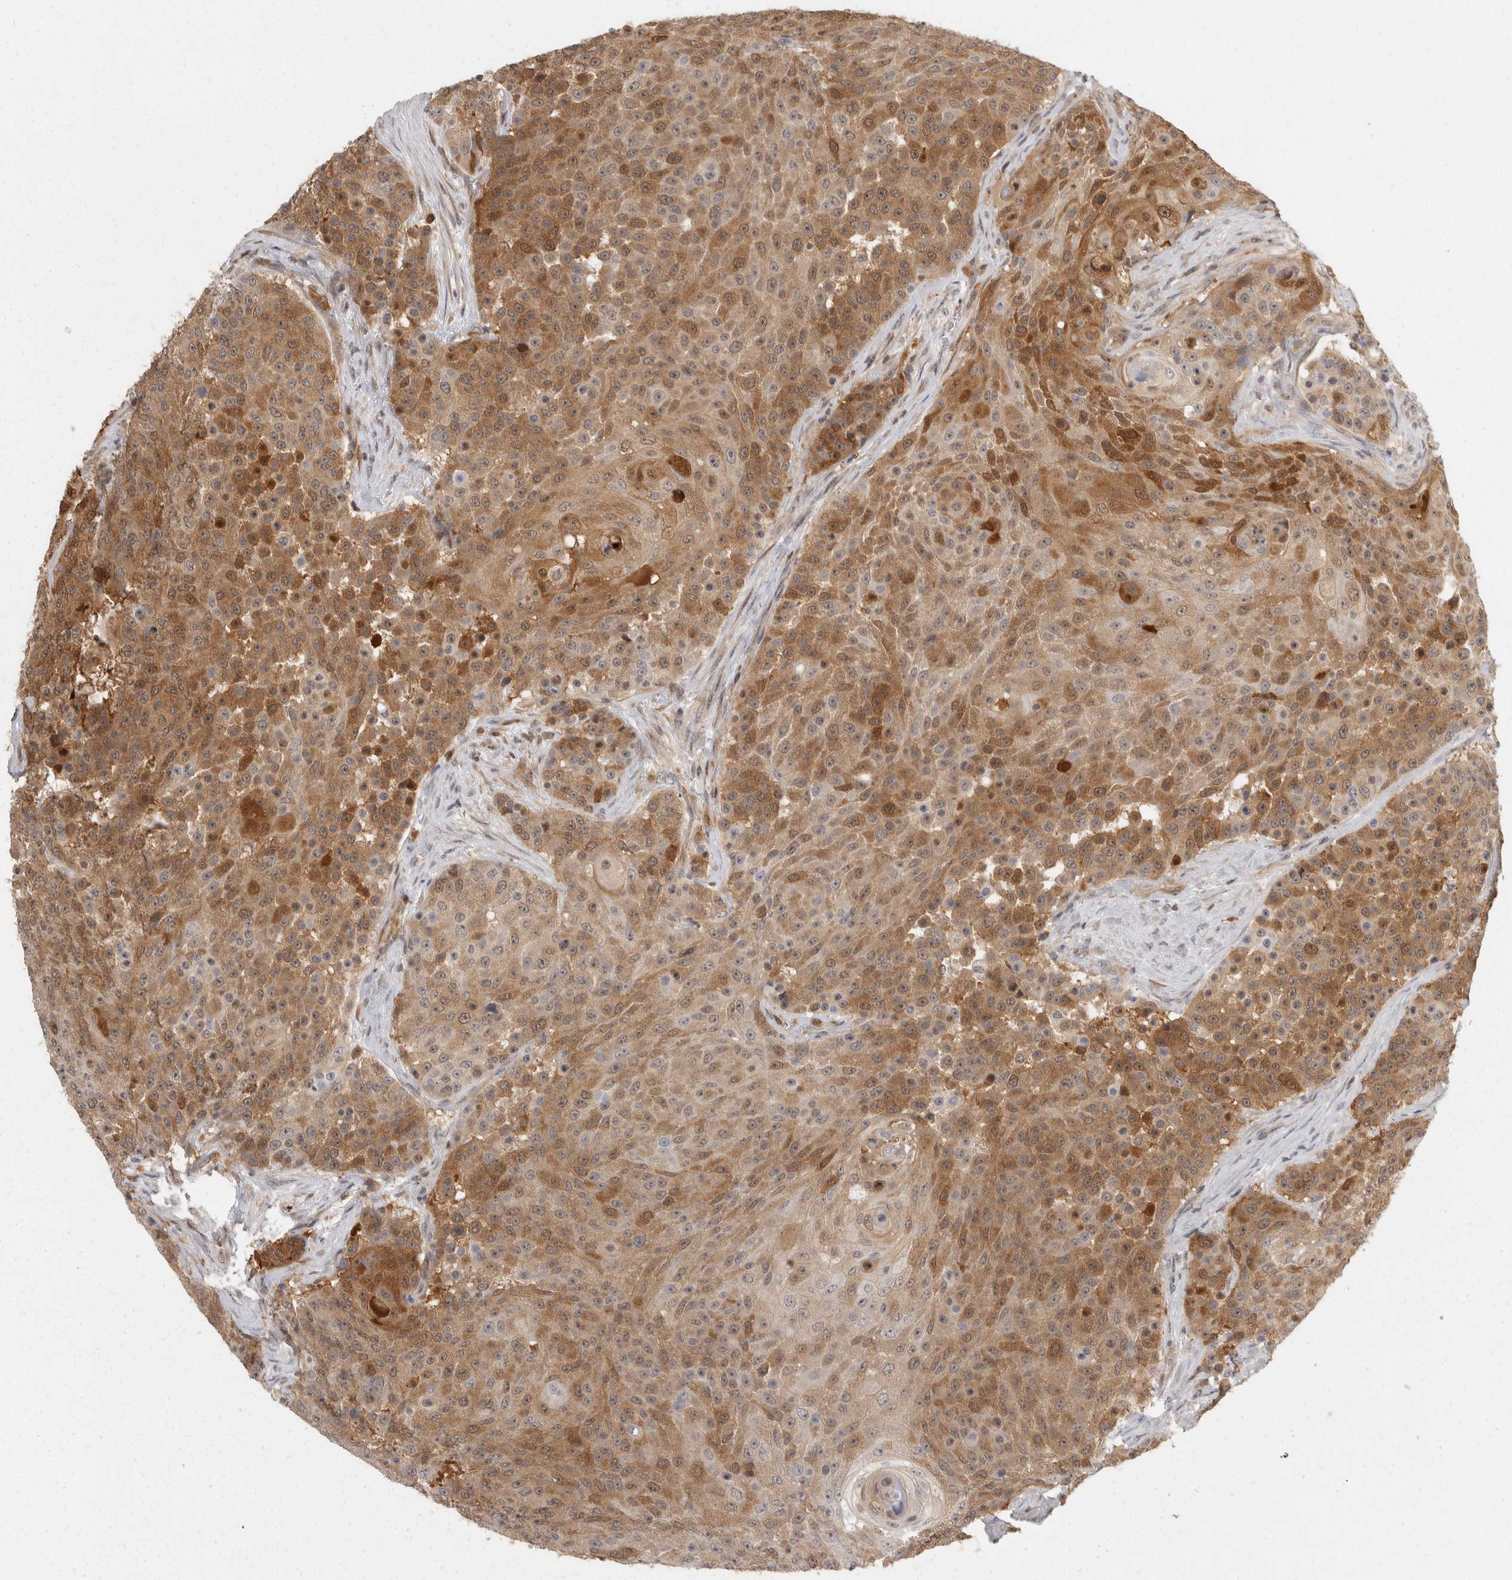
{"staining": {"intensity": "moderate", "quantity": ">75%", "location": "cytoplasmic/membranous"}, "tissue": "urothelial cancer", "cell_type": "Tumor cells", "image_type": "cancer", "snomed": [{"axis": "morphology", "description": "Urothelial carcinoma, High grade"}, {"axis": "topography", "description": "Urinary bladder"}], "caption": "This micrograph displays urothelial cancer stained with immunohistochemistry to label a protein in brown. The cytoplasmic/membranous of tumor cells show moderate positivity for the protein. Nuclei are counter-stained blue.", "gene": "ACAT2", "patient": {"sex": "female", "age": 63}}